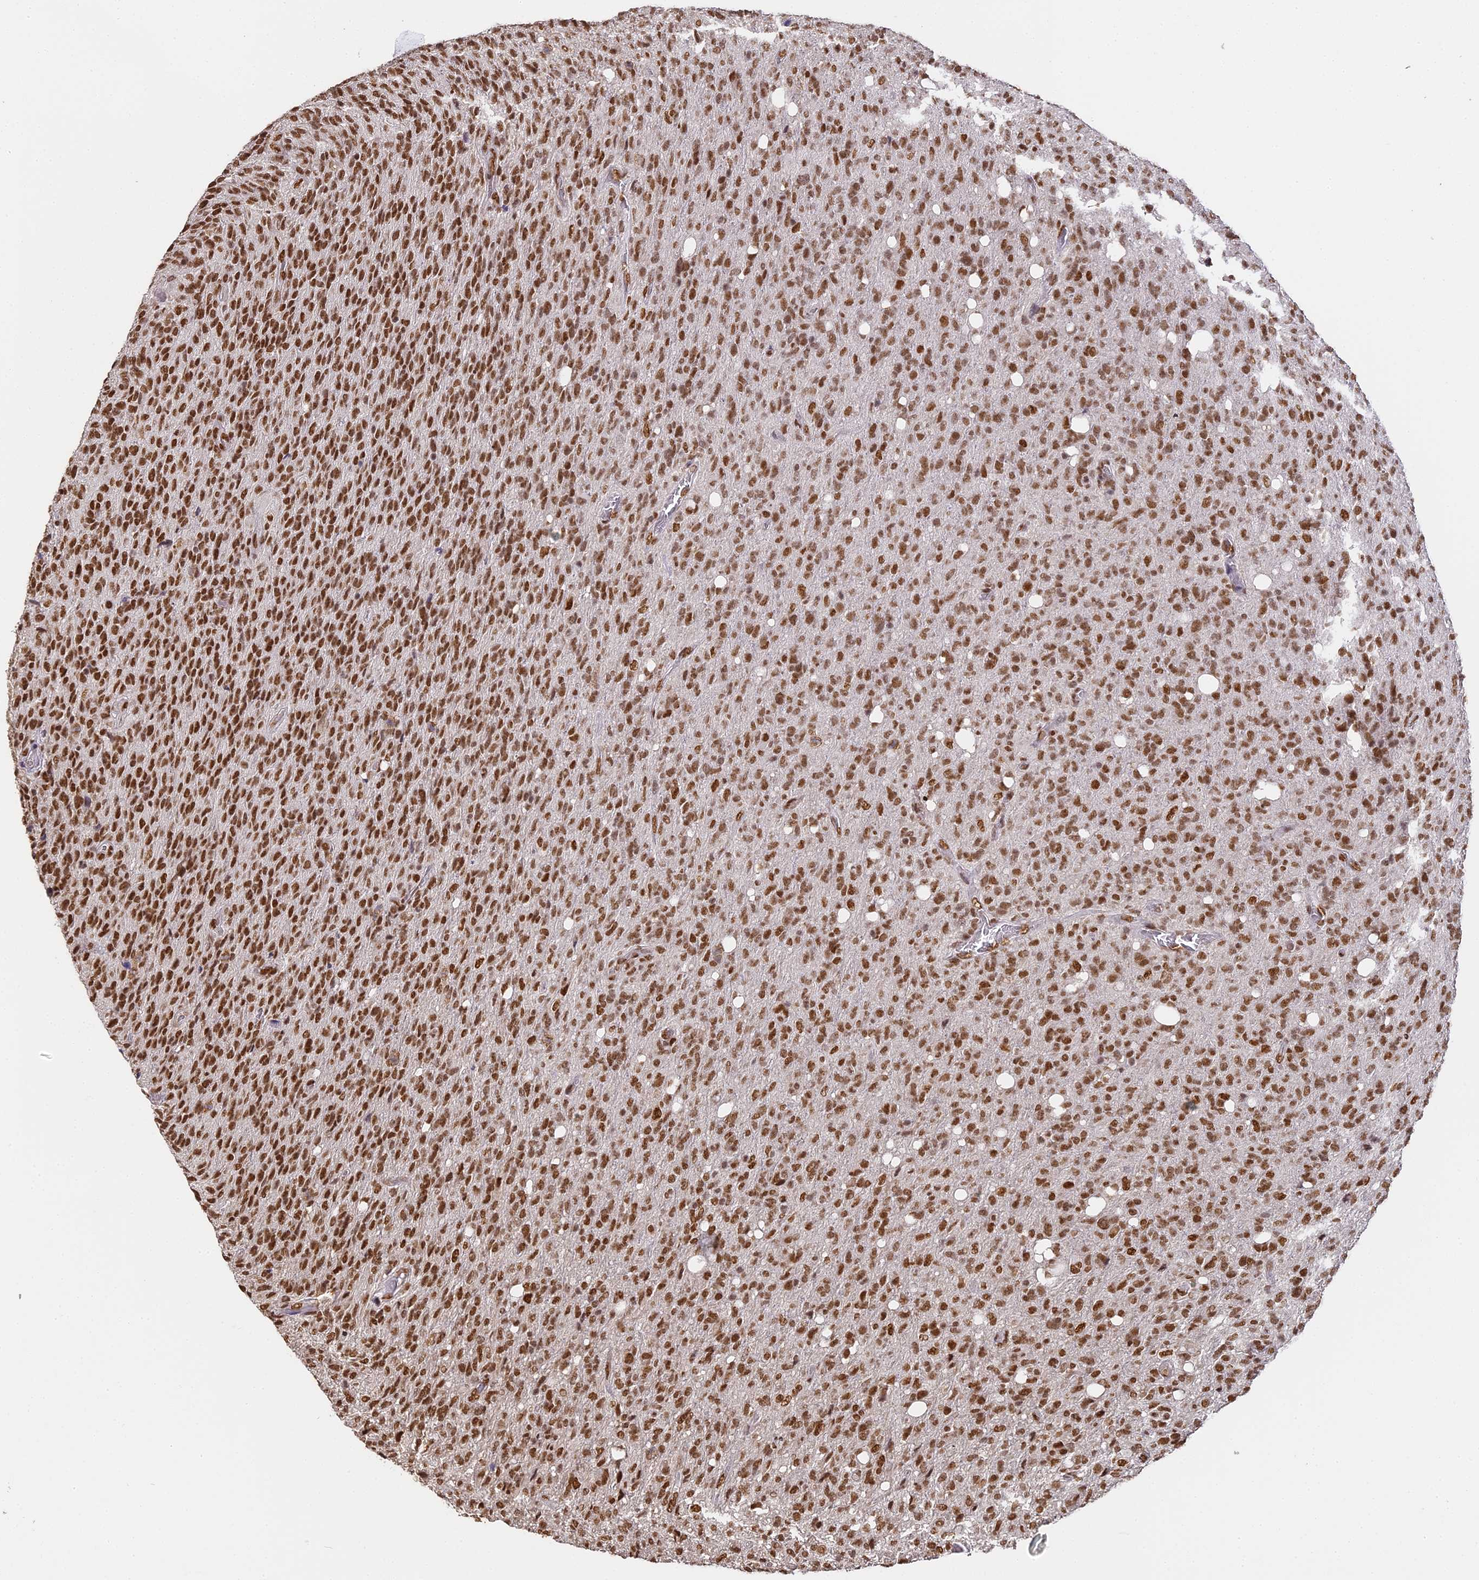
{"staining": {"intensity": "strong", "quantity": ">75%", "location": "nuclear"}, "tissue": "glioma", "cell_type": "Tumor cells", "image_type": "cancer", "snomed": [{"axis": "morphology", "description": "Glioma, malignant, High grade"}, {"axis": "topography", "description": "Brain"}], "caption": "Malignant high-grade glioma stained with immunohistochemistry (IHC) exhibits strong nuclear staining in approximately >75% of tumor cells.", "gene": "HNRNPA1", "patient": {"sex": "female", "age": 57}}